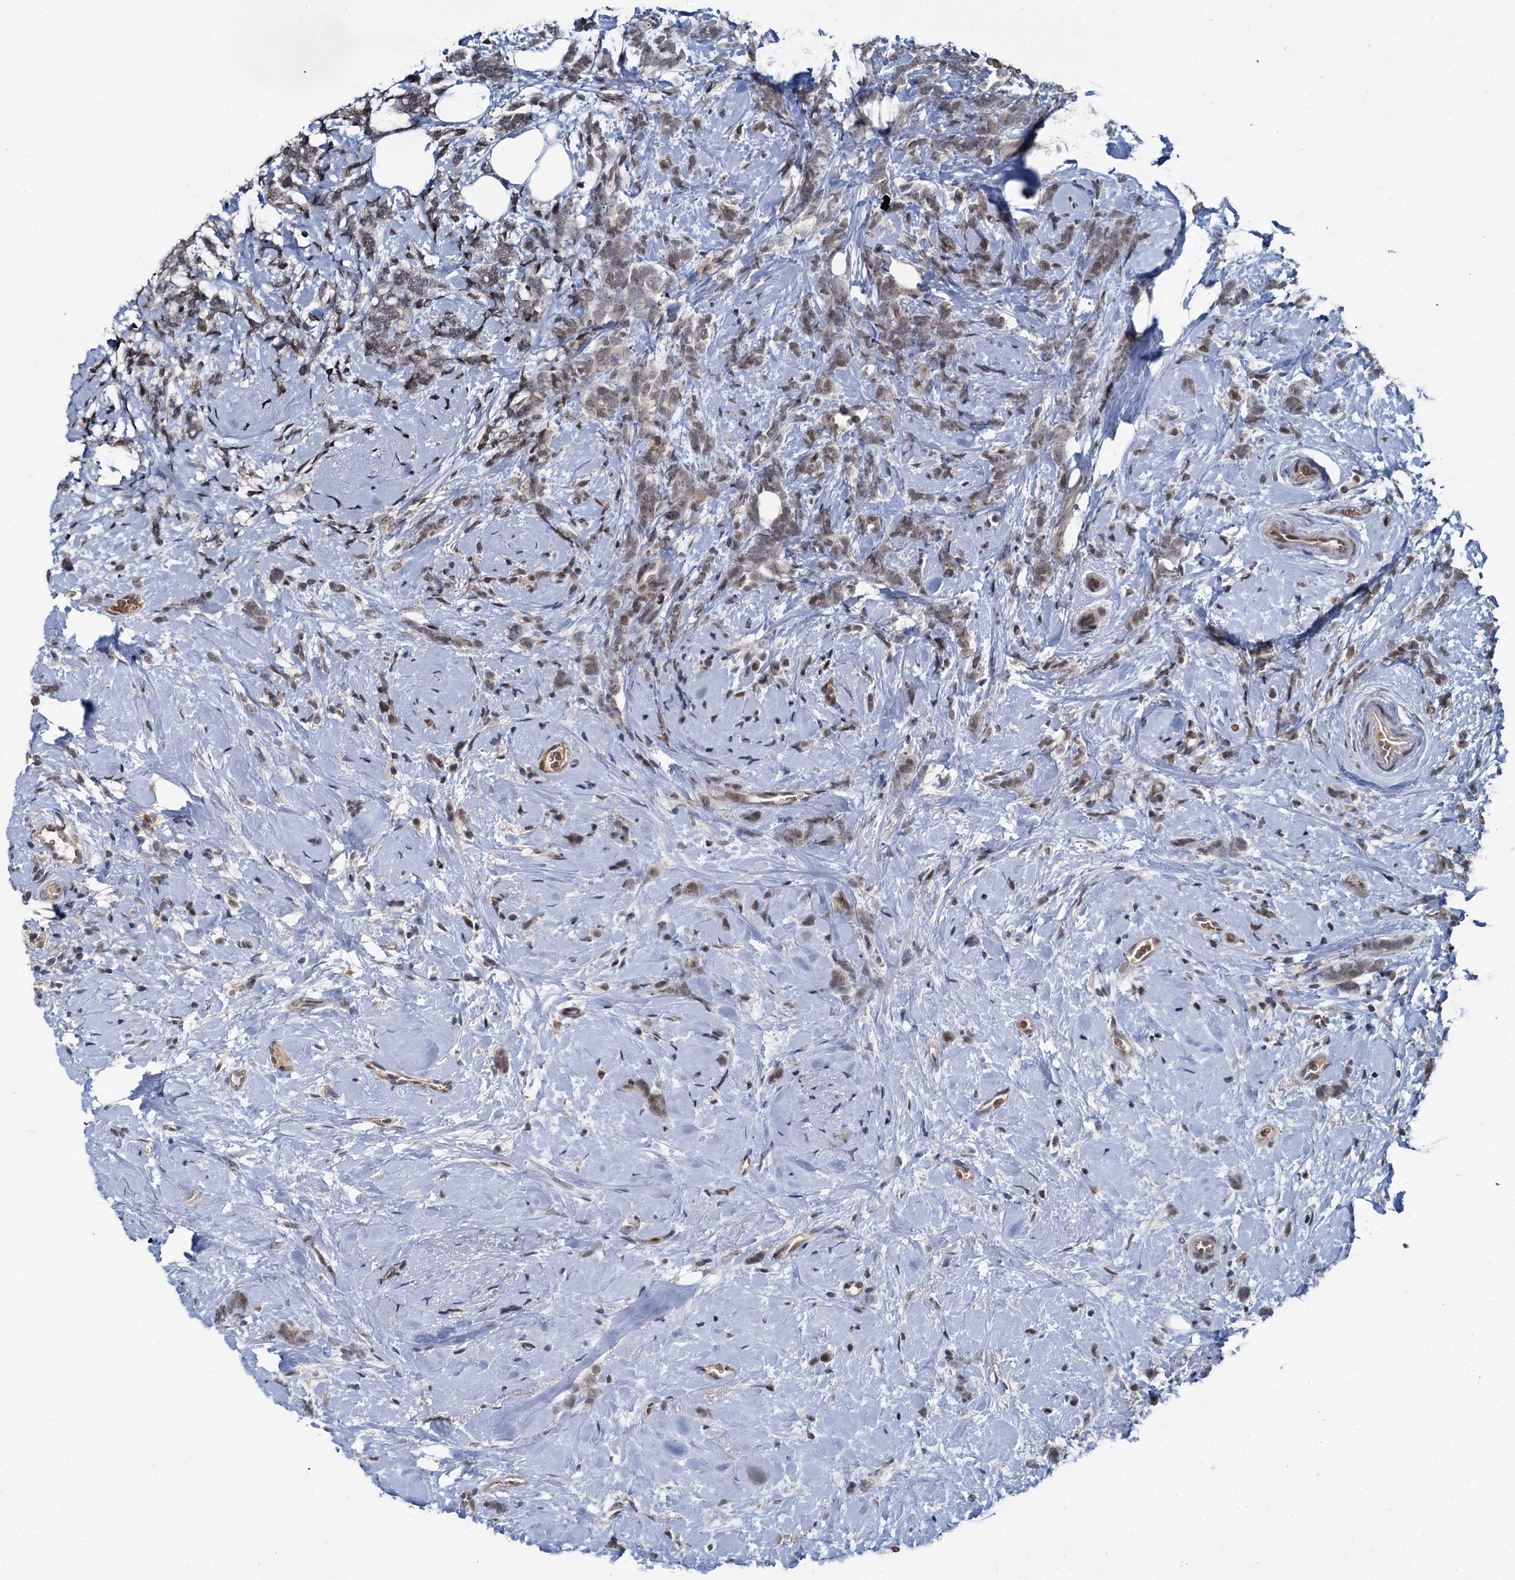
{"staining": {"intensity": "weak", "quantity": ">75%", "location": "nuclear"}, "tissue": "breast cancer", "cell_type": "Tumor cells", "image_type": "cancer", "snomed": [{"axis": "morphology", "description": "Lobular carcinoma"}, {"axis": "topography", "description": "Breast"}], "caption": "IHC of breast lobular carcinoma reveals low levels of weak nuclear expression in about >75% of tumor cells.", "gene": "FANCI", "patient": {"sex": "female", "age": 58}}